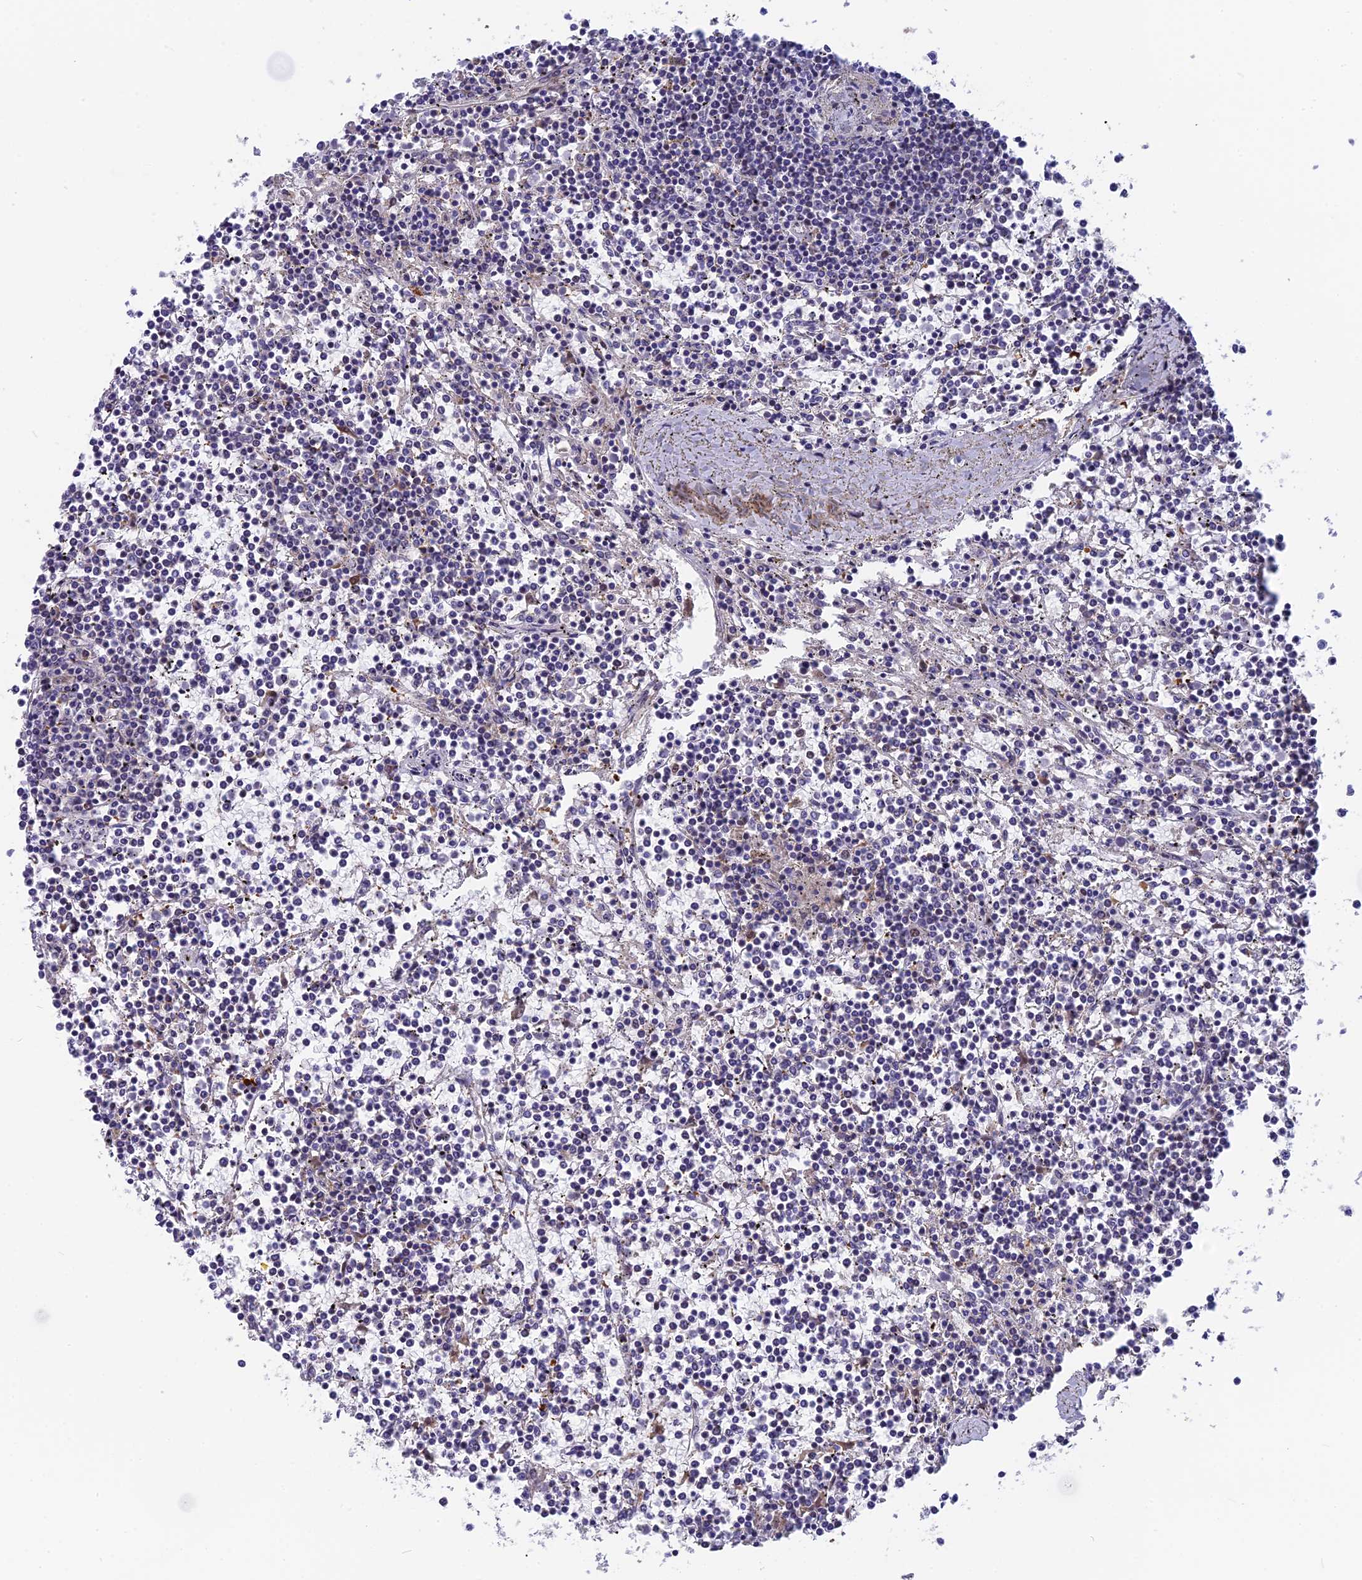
{"staining": {"intensity": "negative", "quantity": "none", "location": "none"}, "tissue": "lymphoma", "cell_type": "Tumor cells", "image_type": "cancer", "snomed": [{"axis": "morphology", "description": "Malignant lymphoma, non-Hodgkin's type, Low grade"}, {"axis": "topography", "description": "Spleen"}], "caption": "Histopathology image shows no significant protein staining in tumor cells of lymphoma. (DAB (3,3'-diaminobenzidine) immunohistochemistry (IHC), high magnification).", "gene": "CMC1", "patient": {"sex": "female", "age": 19}}